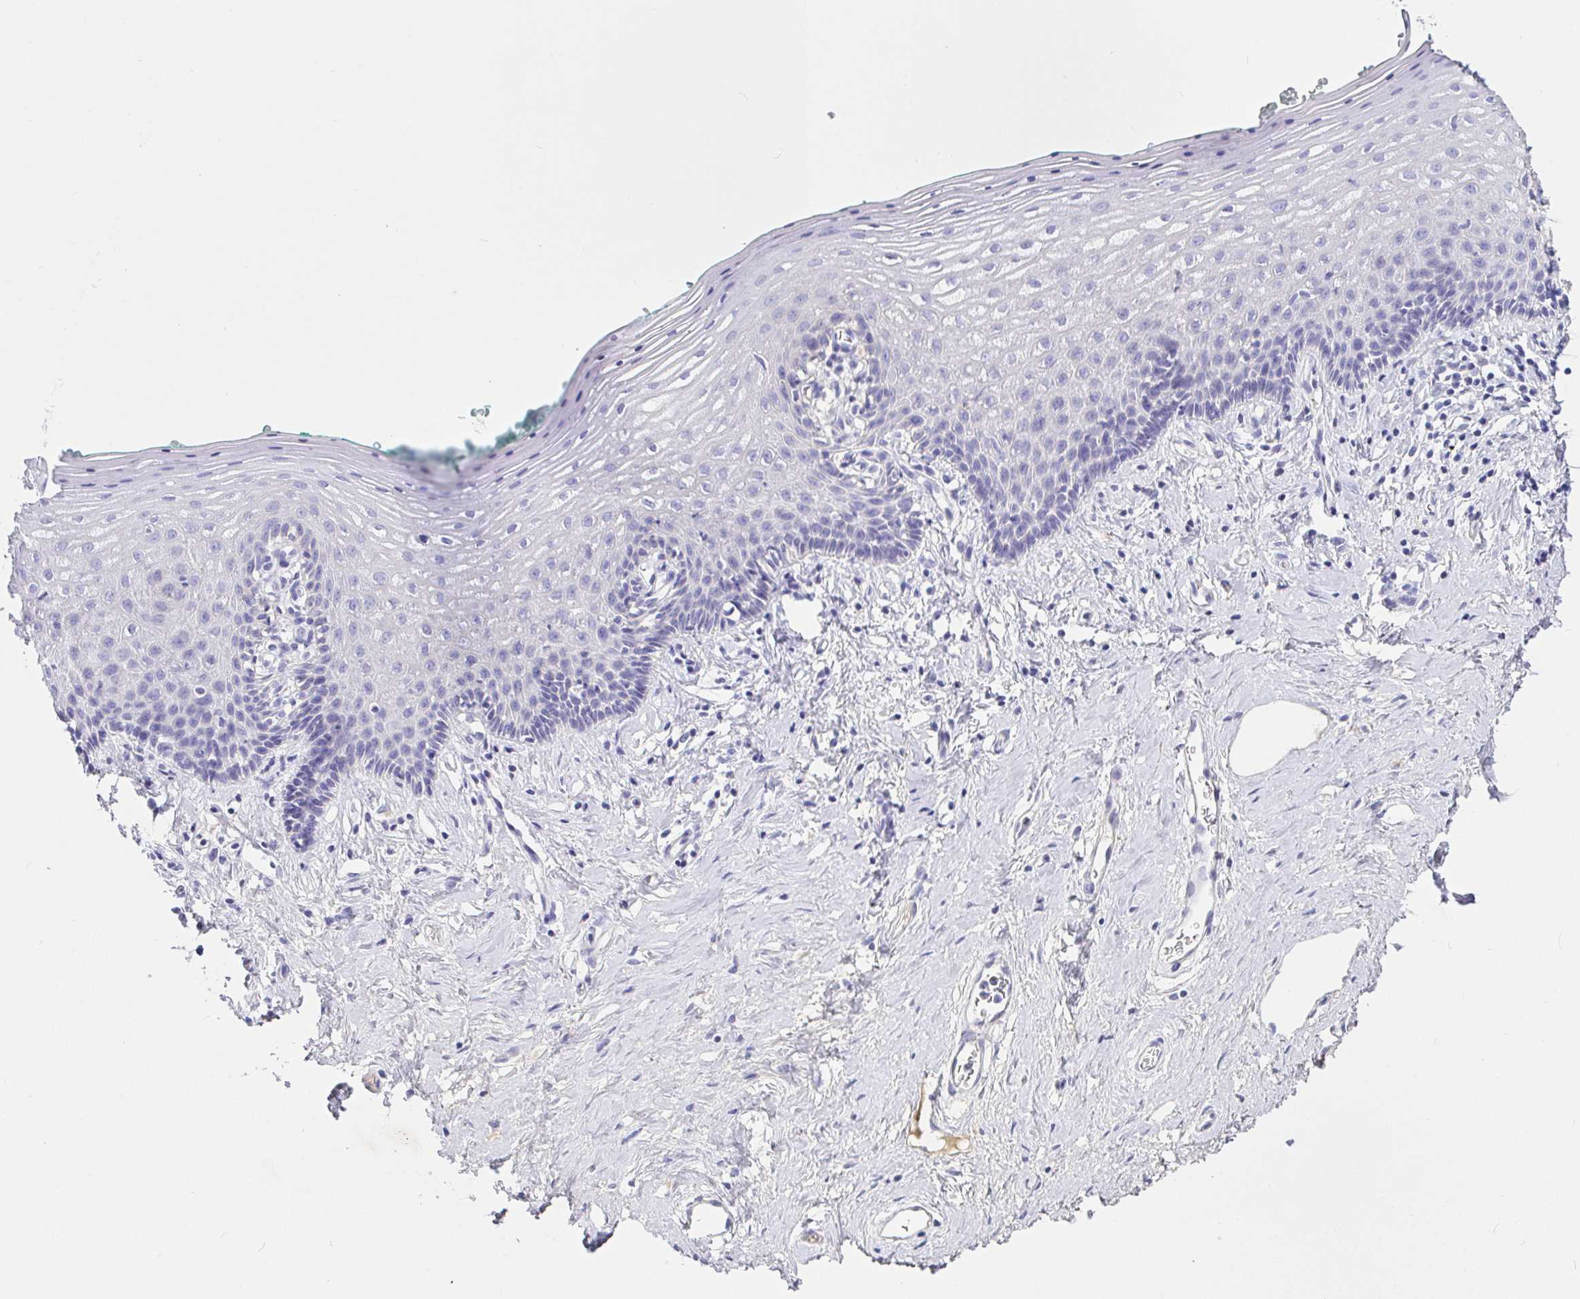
{"staining": {"intensity": "negative", "quantity": "none", "location": "none"}, "tissue": "vagina", "cell_type": "Squamous epithelial cells", "image_type": "normal", "snomed": [{"axis": "morphology", "description": "Normal tissue, NOS"}, {"axis": "topography", "description": "Vagina"}], "caption": "IHC of normal human vagina exhibits no staining in squamous epithelial cells. Brightfield microscopy of immunohistochemistry (IHC) stained with DAB (brown) and hematoxylin (blue), captured at high magnification.", "gene": "SAA2", "patient": {"sex": "female", "age": 42}}